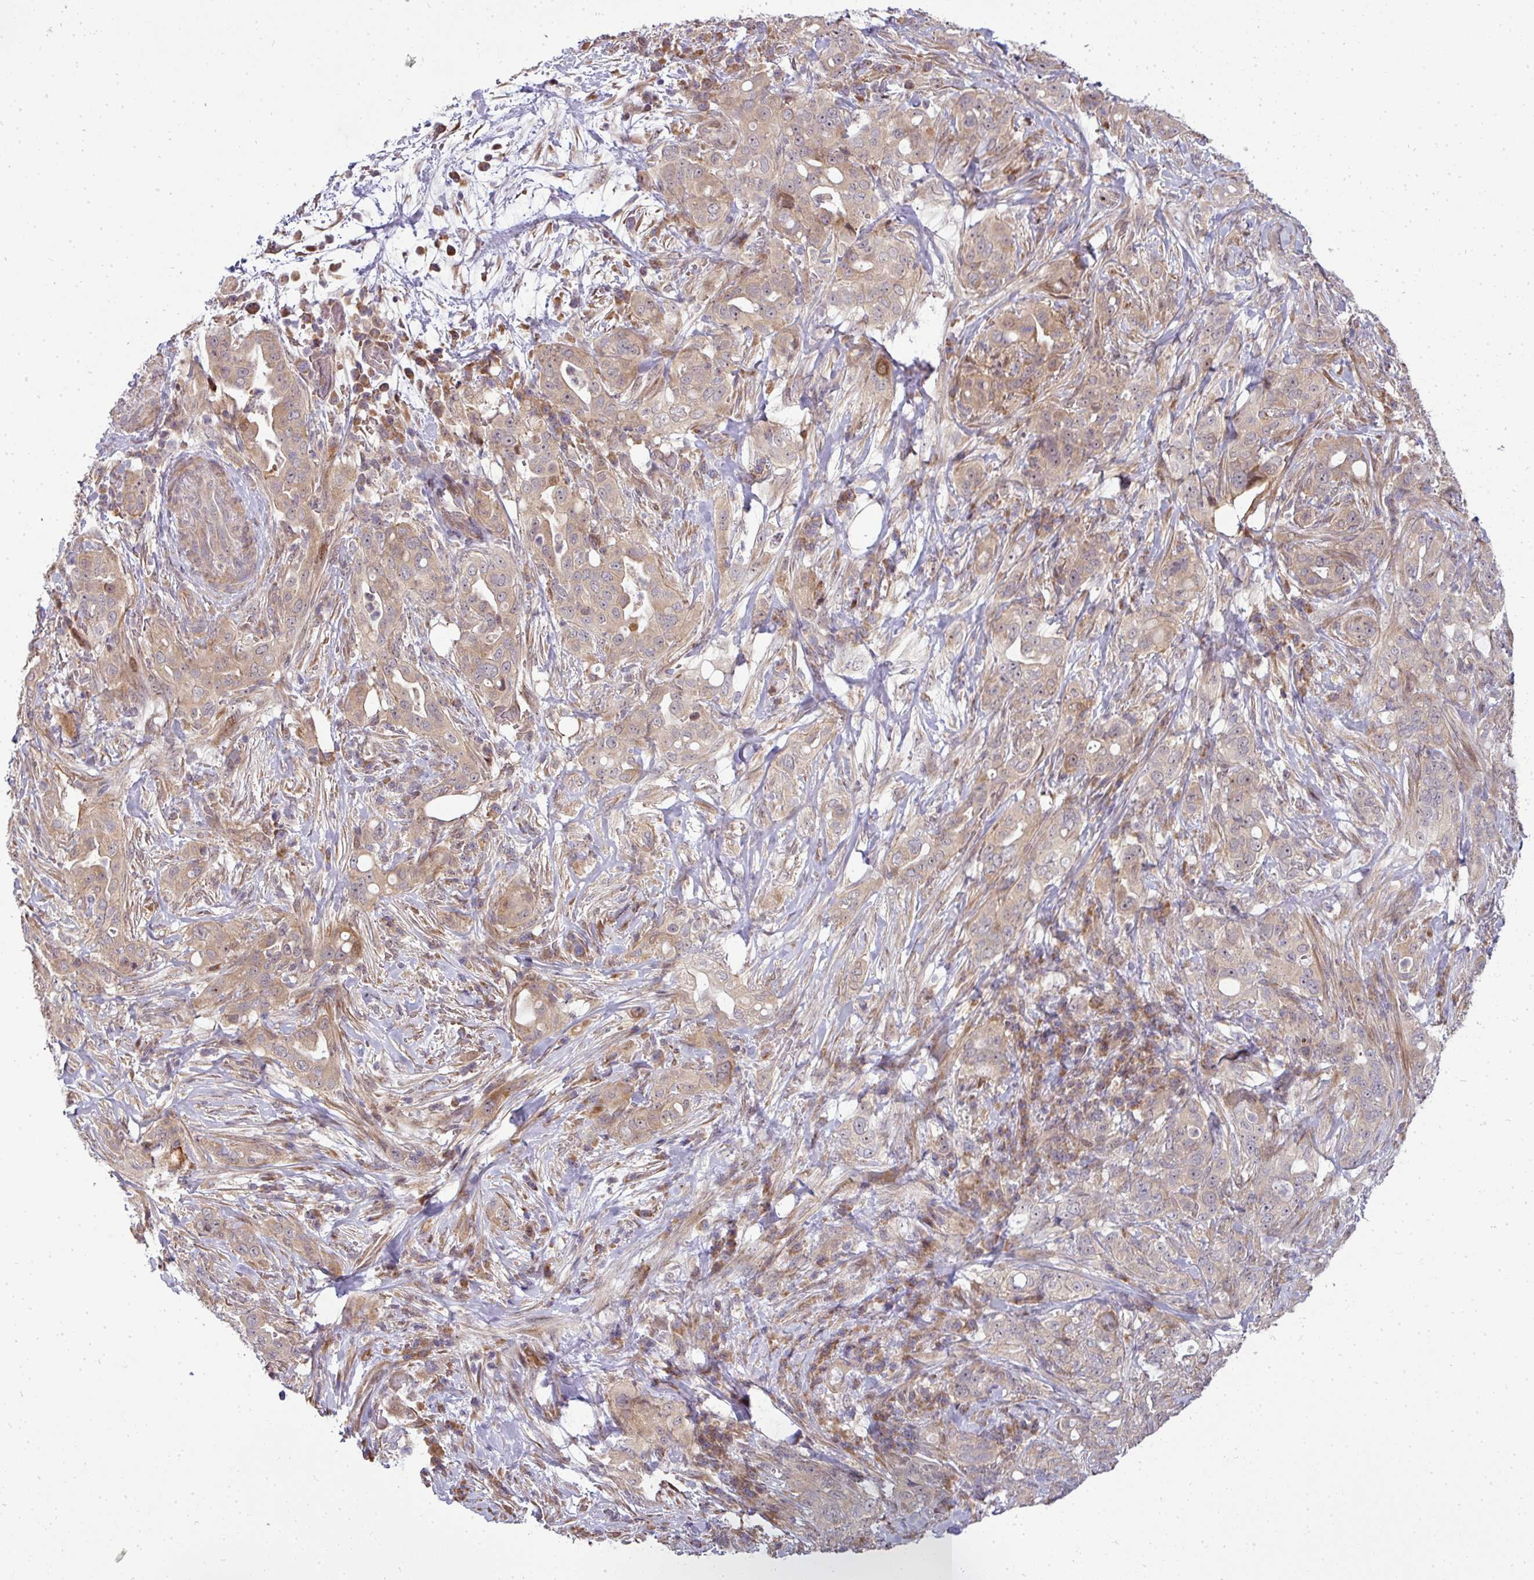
{"staining": {"intensity": "weak", "quantity": ">75%", "location": "cytoplasmic/membranous"}, "tissue": "pancreatic cancer", "cell_type": "Tumor cells", "image_type": "cancer", "snomed": [{"axis": "morphology", "description": "Normal tissue, NOS"}, {"axis": "morphology", "description": "Adenocarcinoma, NOS"}, {"axis": "topography", "description": "Lymph node"}, {"axis": "topography", "description": "Pancreas"}], "caption": "High-magnification brightfield microscopy of pancreatic cancer (adenocarcinoma) stained with DAB (3,3'-diaminobenzidine) (brown) and counterstained with hematoxylin (blue). tumor cells exhibit weak cytoplasmic/membranous positivity is appreciated in approximately>75% of cells.", "gene": "PATZ1", "patient": {"sex": "female", "age": 67}}